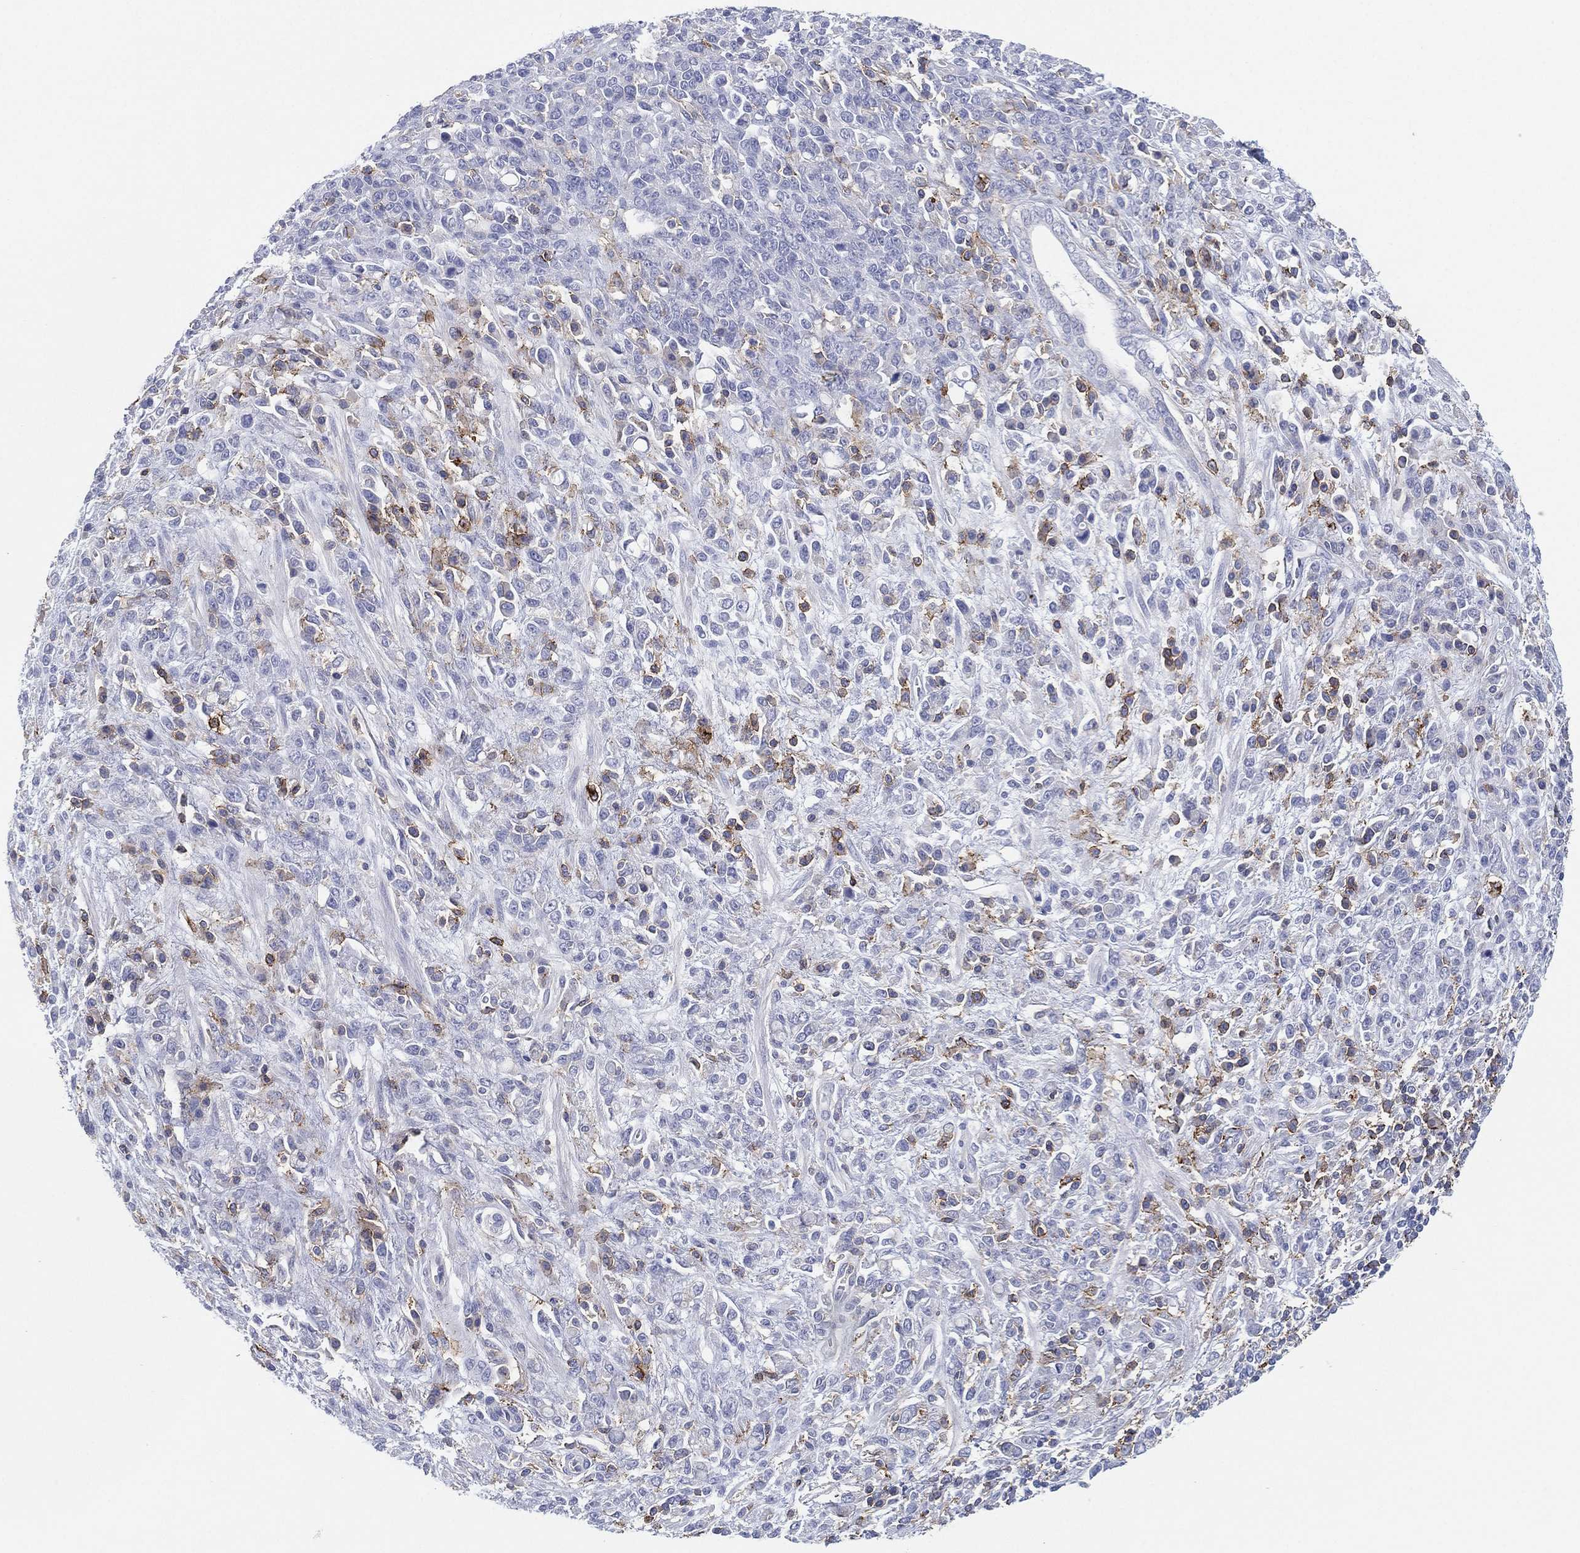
{"staining": {"intensity": "negative", "quantity": "none", "location": "none"}, "tissue": "stomach cancer", "cell_type": "Tumor cells", "image_type": "cancer", "snomed": [{"axis": "morphology", "description": "Adenocarcinoma, NOS"}, {"axis": "topography", "description": "Stomach"}], "caption": "Tumor cells are negative for brown protein staining in stomach adenocarcinoma.", "gene": "SELPLG", "patient": {"sex": "female", "age": 57}}